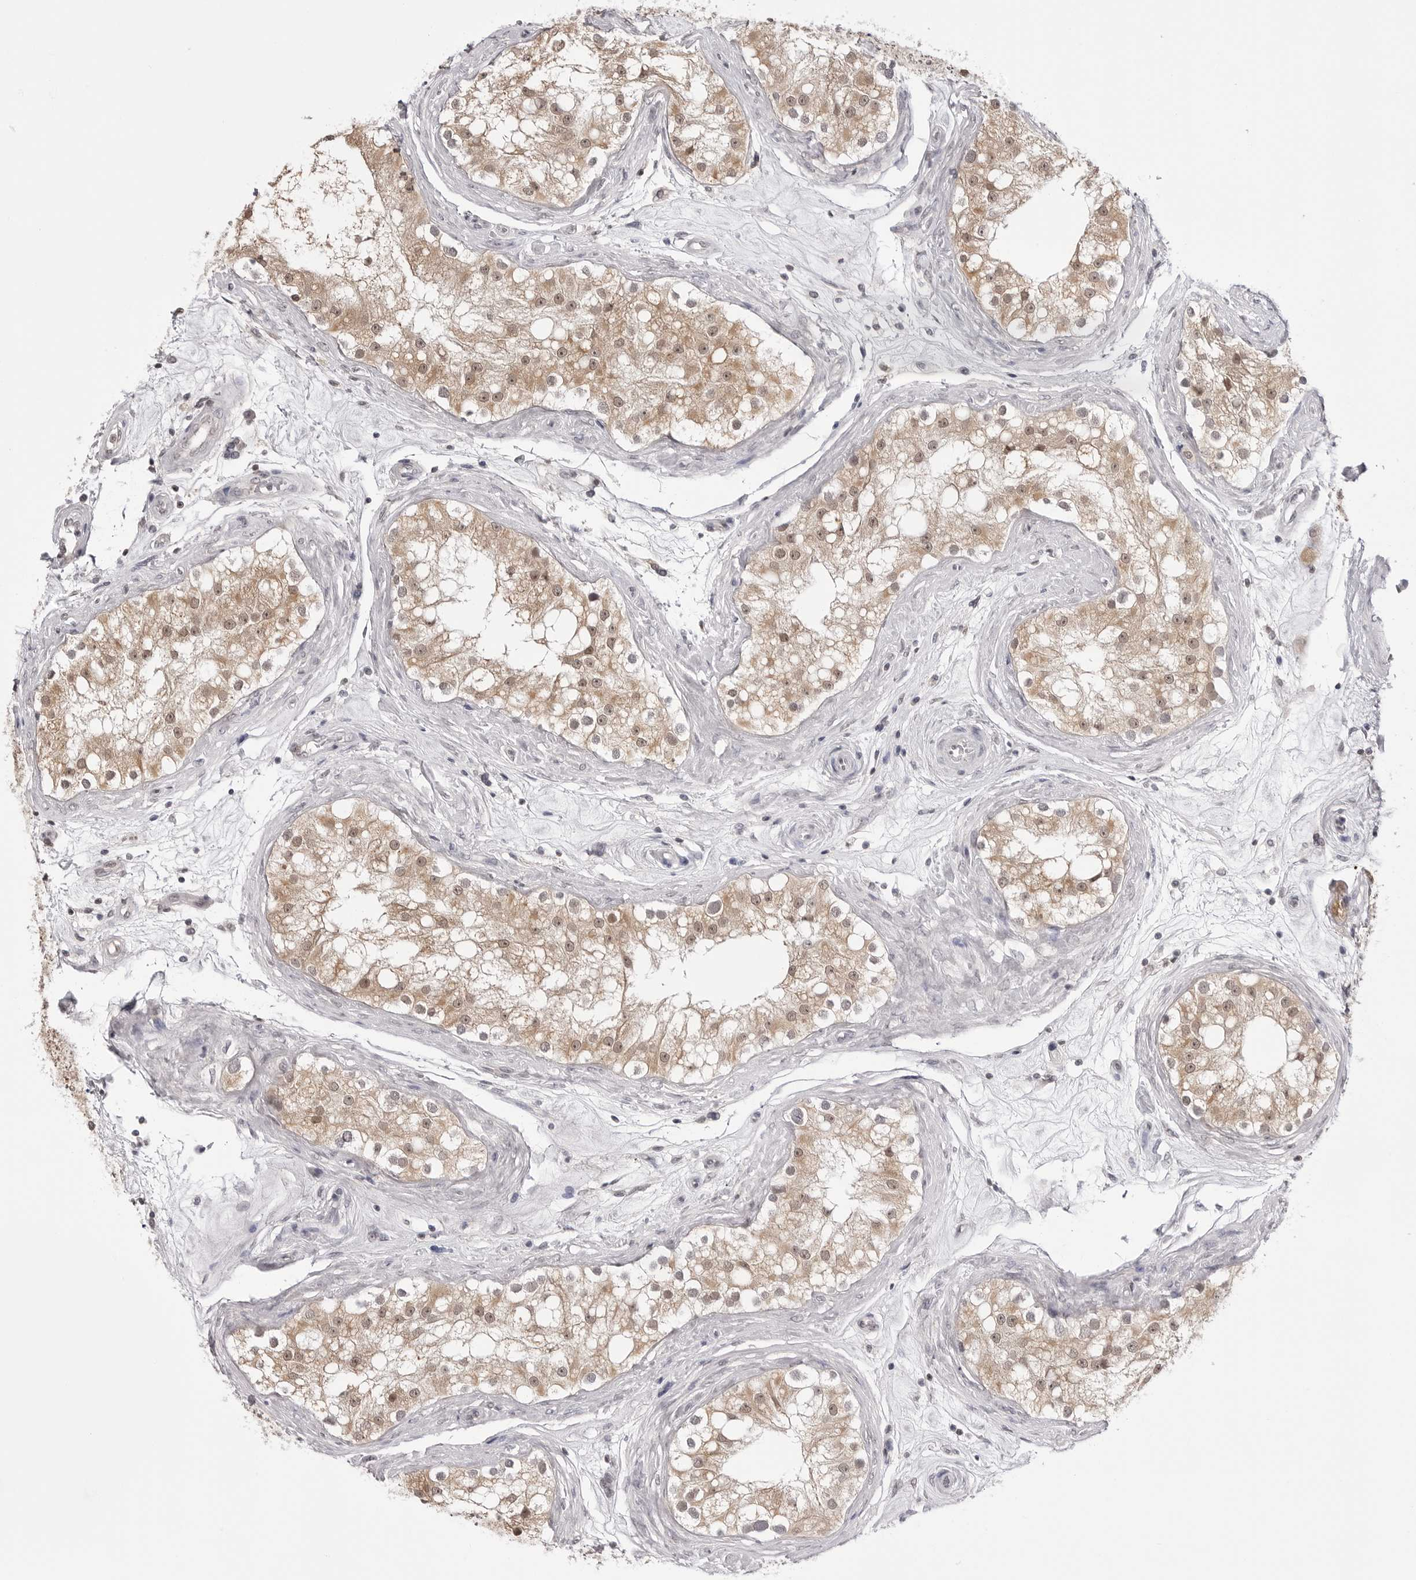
{"staining": {"intensity": "moderate", "quantity": ">75%", "location": "cytoplasmic/membranous,nuclear"}, "tissue": "testis", "cell_type": "Cells in seminiferous ducts", "image_type": "normal", "snomed": [{"axis": "morphology", "description": "Normal tissue, NOS"}, {"axis": "topography", "description": "Testis"}], "caption": "This photomicrograph reveals benign testis stained with IHC to label a protein in brown. The cytoplasmic/membranous,nuclear of cells in seminiferous ducts show moderate positivity for the protein. Nuclei are counter-stained blue.", "gene": "YWHAG", "patient": {"sex": "male", "age": 84}}